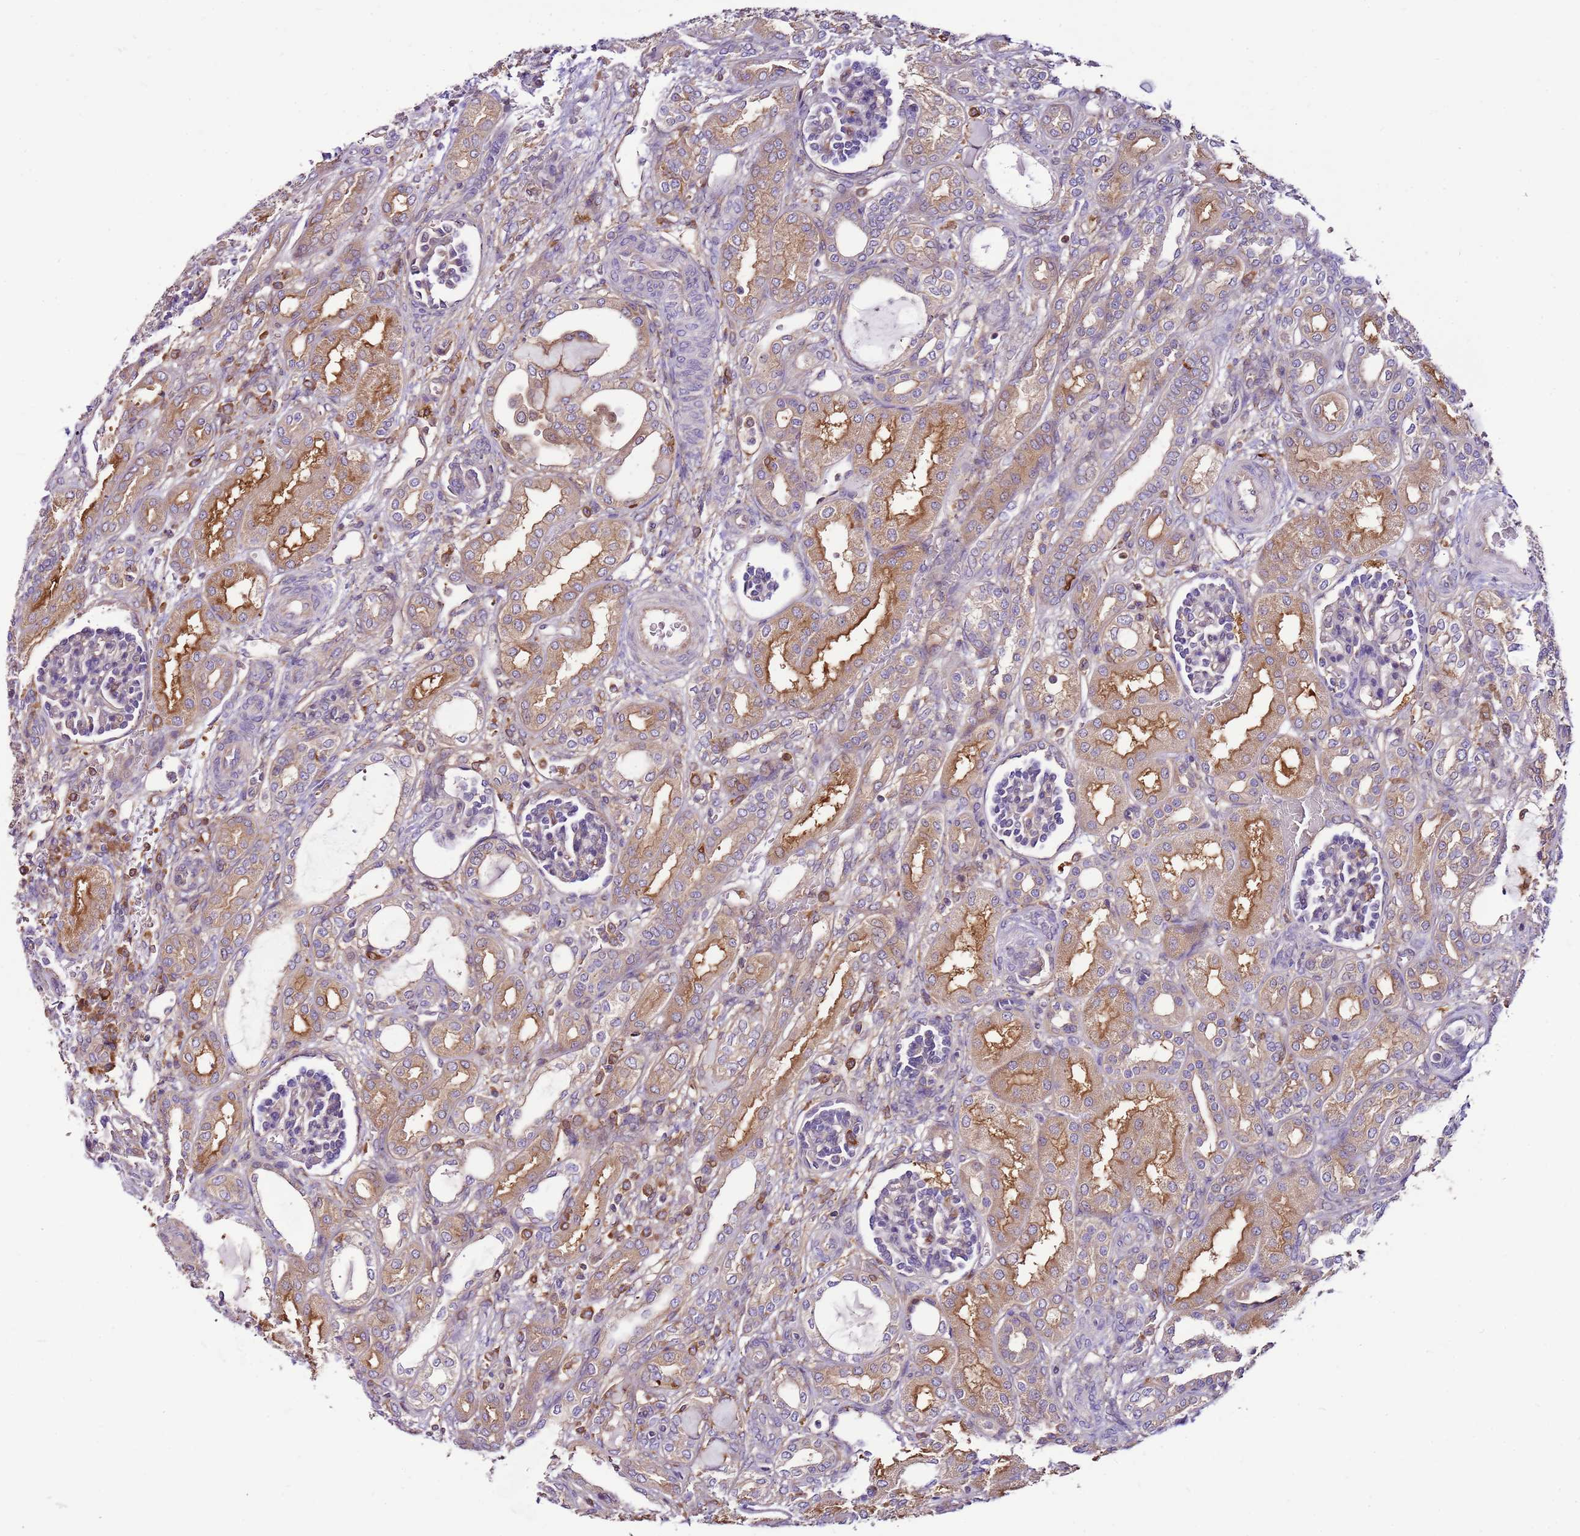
{"staining": {"intensity": "weak", "quantity": "<25%", "location": "cytoplasmic/membranous"}, "tissue": "kidney", "cell_type": "Cells in glomeruli", "image_type": "normal", "snomed": [{"axis": "morphology", "description": "Normal tissue, NOS"}, {"axis": "morphology", "description": "Neoplasm, malignant, NOS"}, {"axis": "topography", "description": "Kidney"}], "caption": "Cells in glomeruli show no significant positivity in unremarkable kidney. (DAB immunohistochemistry with hematoxylin counter stain).", "gene": "ATXN2L", "patient": {"sex": "female", "age": 1}}